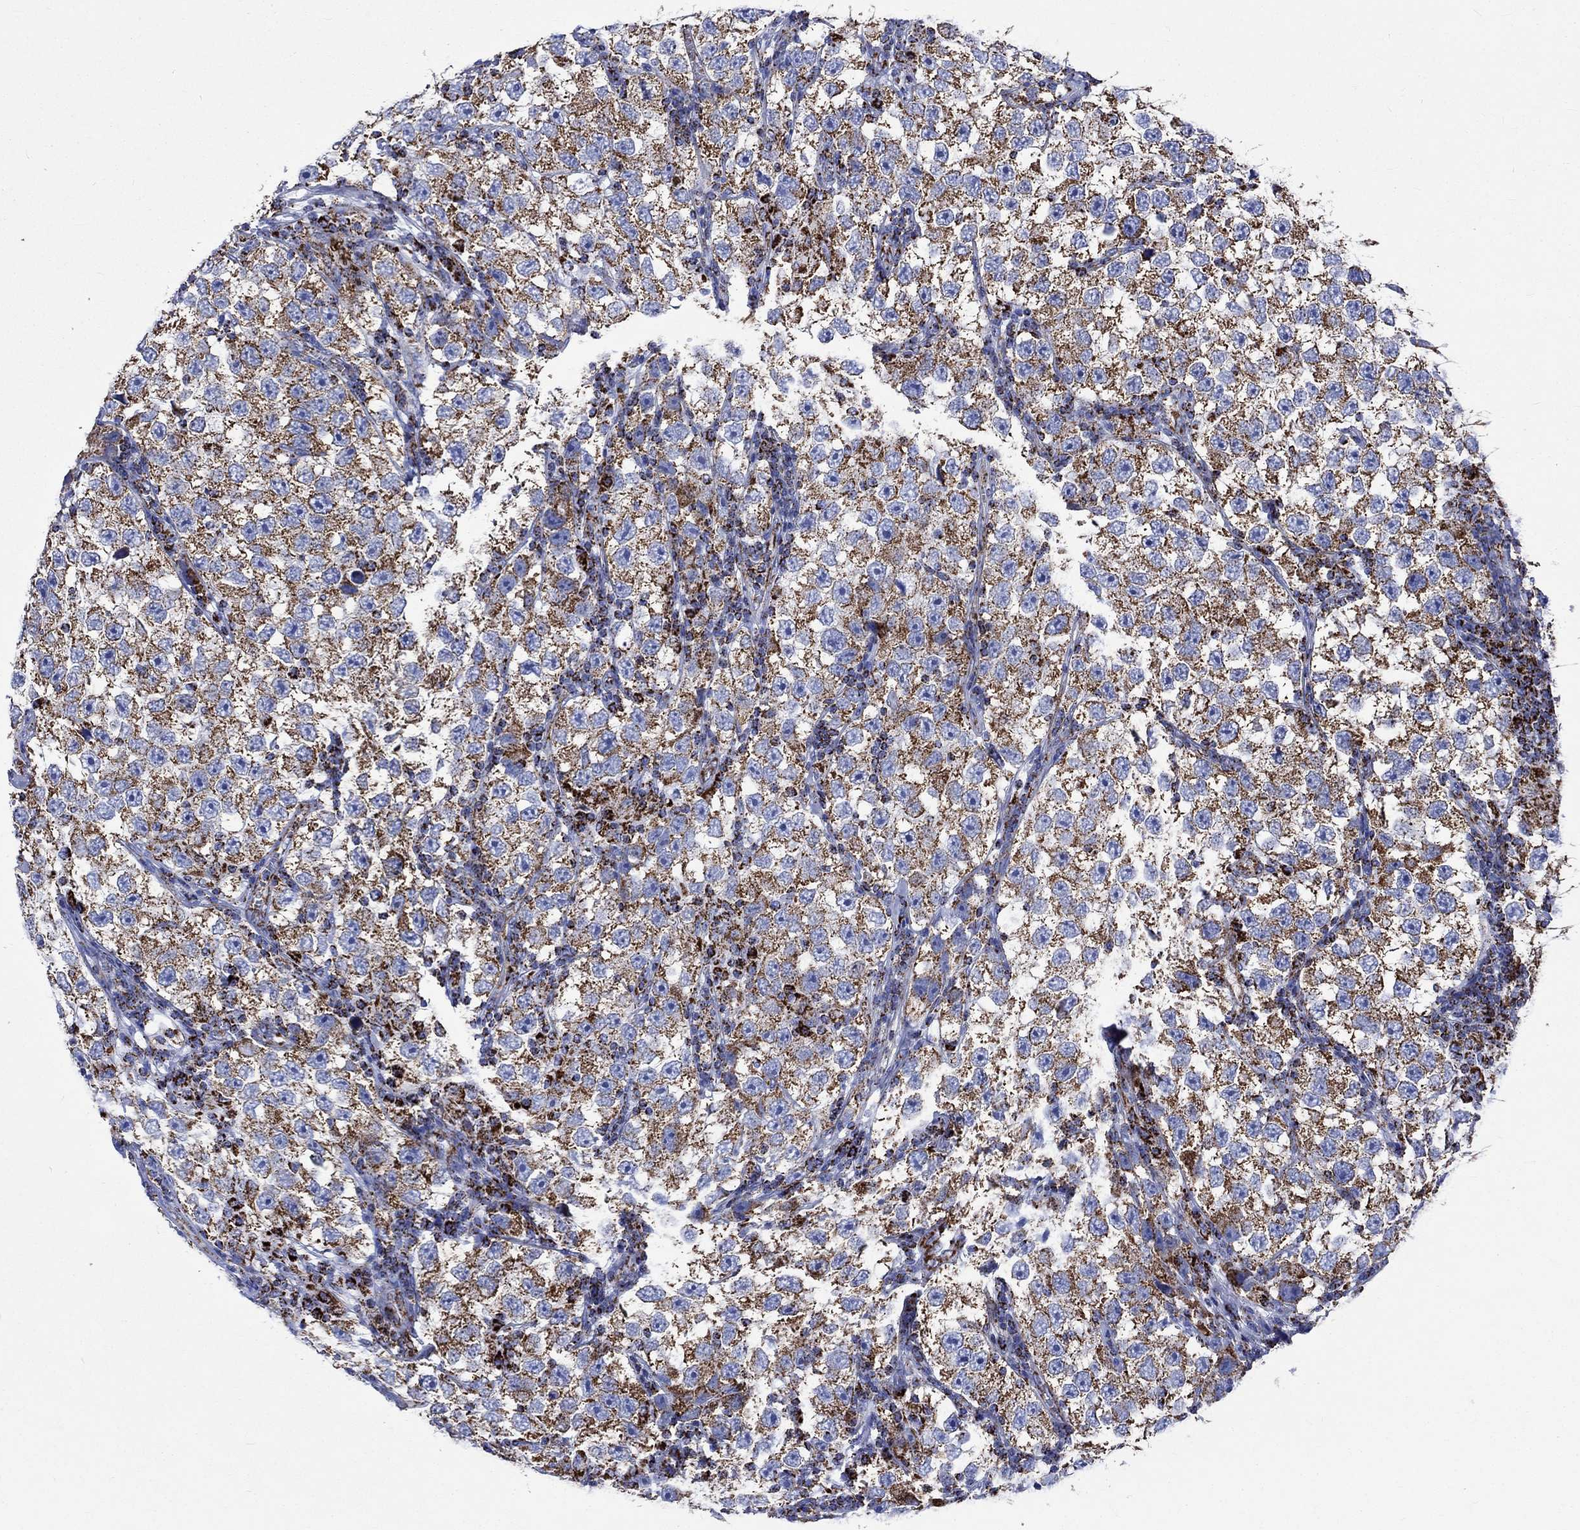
{"staining": {"intensity": "strong", "quantity": ">75%", "location": "cytoplasmic/membranous"}, "tissue": "testis cancer", "cell_type": "Tumor cells", "image_type": "cancer", "snomed": [{"axis": "morphology", "description": "Seminoma, NOS"}, {"axis": "topography", "description": "Testis"}], "caption": "Seminoma (testis) stained with a protein marker exhibits strong staining in tumor cells.", "gene": "RCE1", "patient": {"sex": "male", "age": 26}}